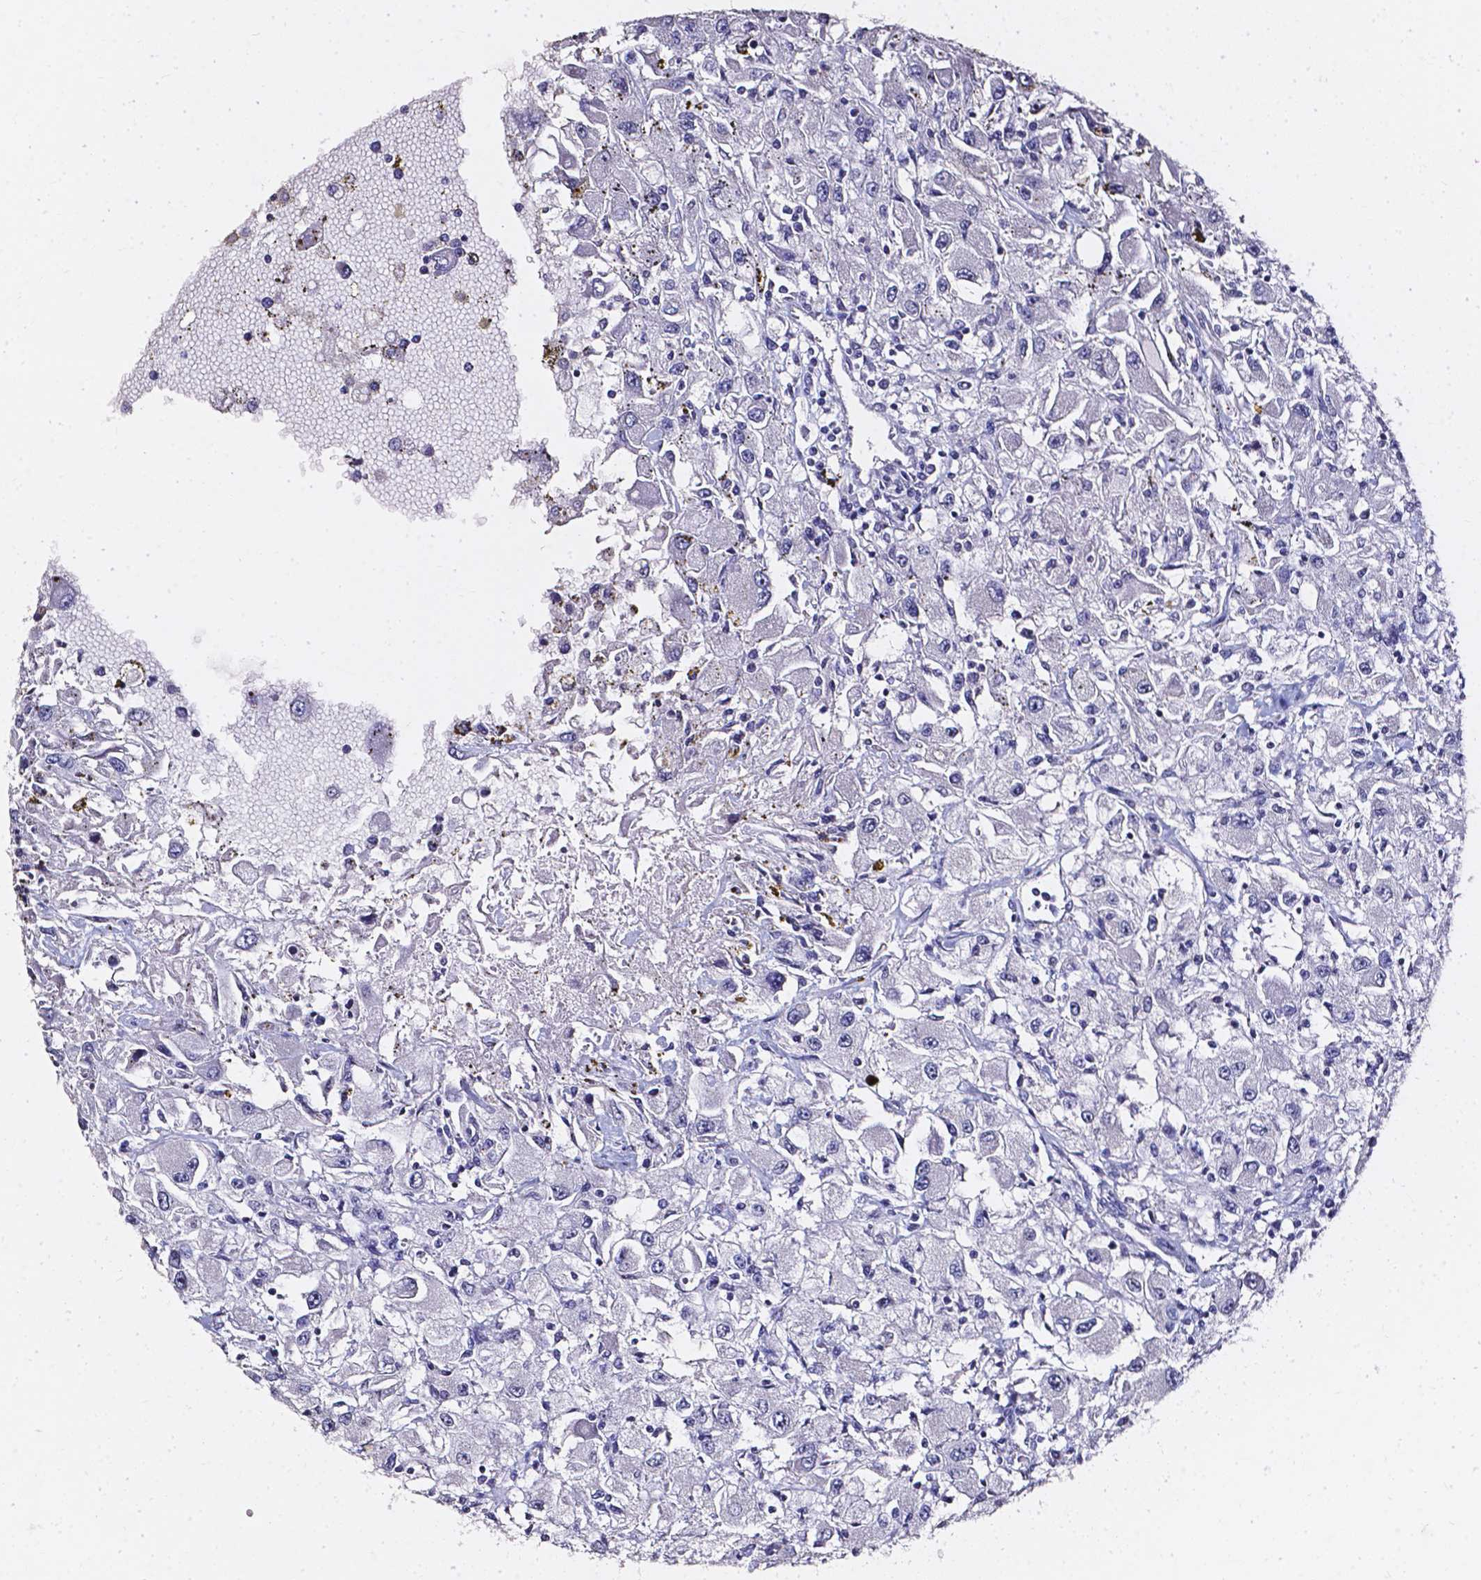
{"staining": {"intensity": "negative", "quantity": "none", "location": "none"}, "tissue": "renal cancer", "cell_type": "Tumor cells", "image_type": "cancer", "snomed": [{"axis": "morphology", "description": "Adenocarcinoma, NOS"}, {"axis": "topography", "description": "Kidney"}], "caption": "High power microscopy histopathology image of an IHC photomicrograph of adenocarcinoma (renal), revealing no significant positivity in tumor cells. Nuclei are stained in blue.", "gene": "AKR1B10", "patient": {"sex": "female", "age": 67}}